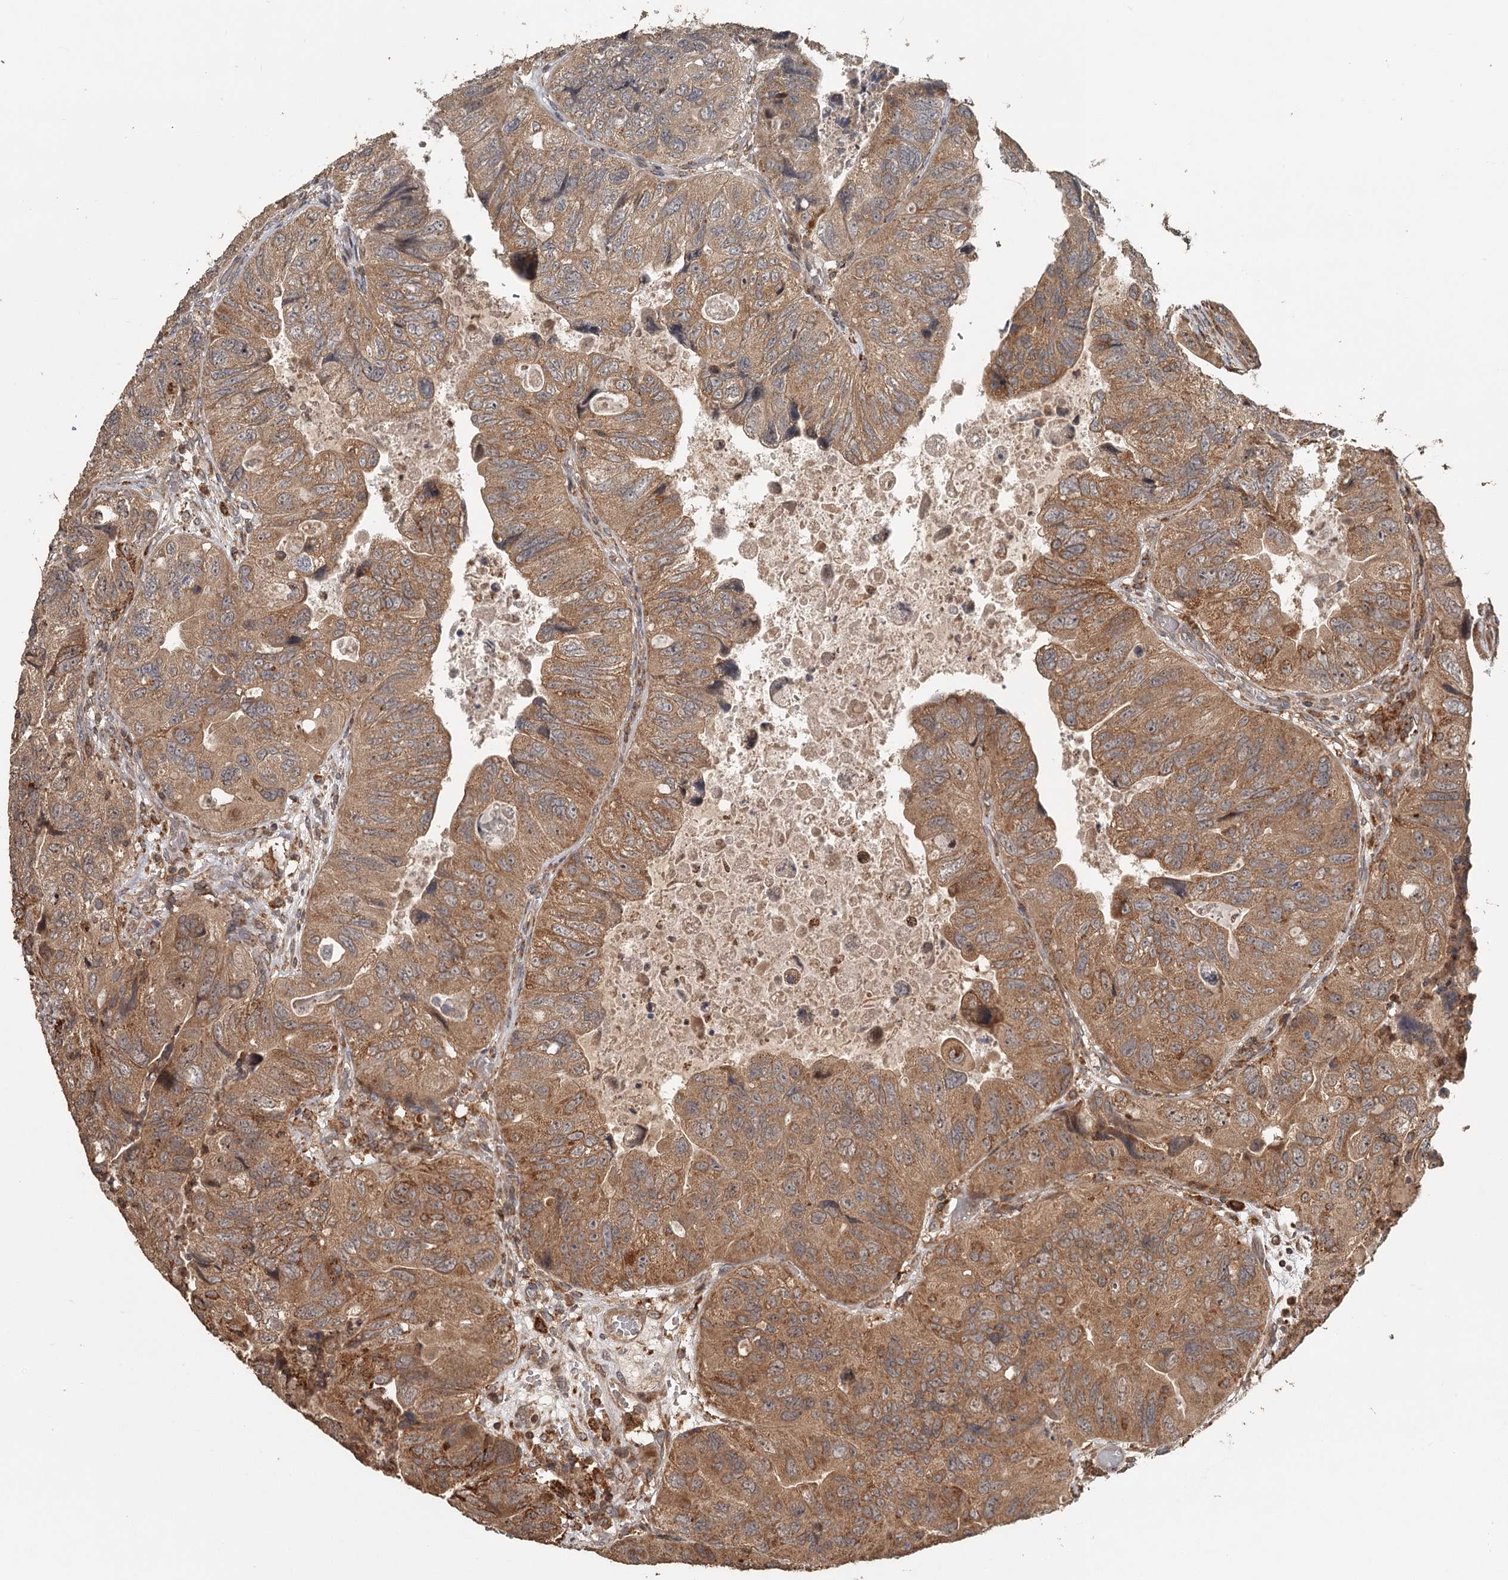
{"staining": {"intensity": "moderate", "quantity": ">75%", "location": "cytoplasmic/membranous"}, "tissue": "colorectal cancer", "cell_type": "Tumor cells", "image_type": "cancer", "snomed": [{"axis": "morphology", "description": "Adenocarcinoma, NOS"}, {"axis": "topography", "description": "Rectum"}], "caption": "IHC of colorectal adenocarcinoma displays medium levels of moderate cytoplasmic/membranous expression in about >75% of tumor cells.", "gene": "FAXC", "patient": {"sex": "male", "age": 63}}